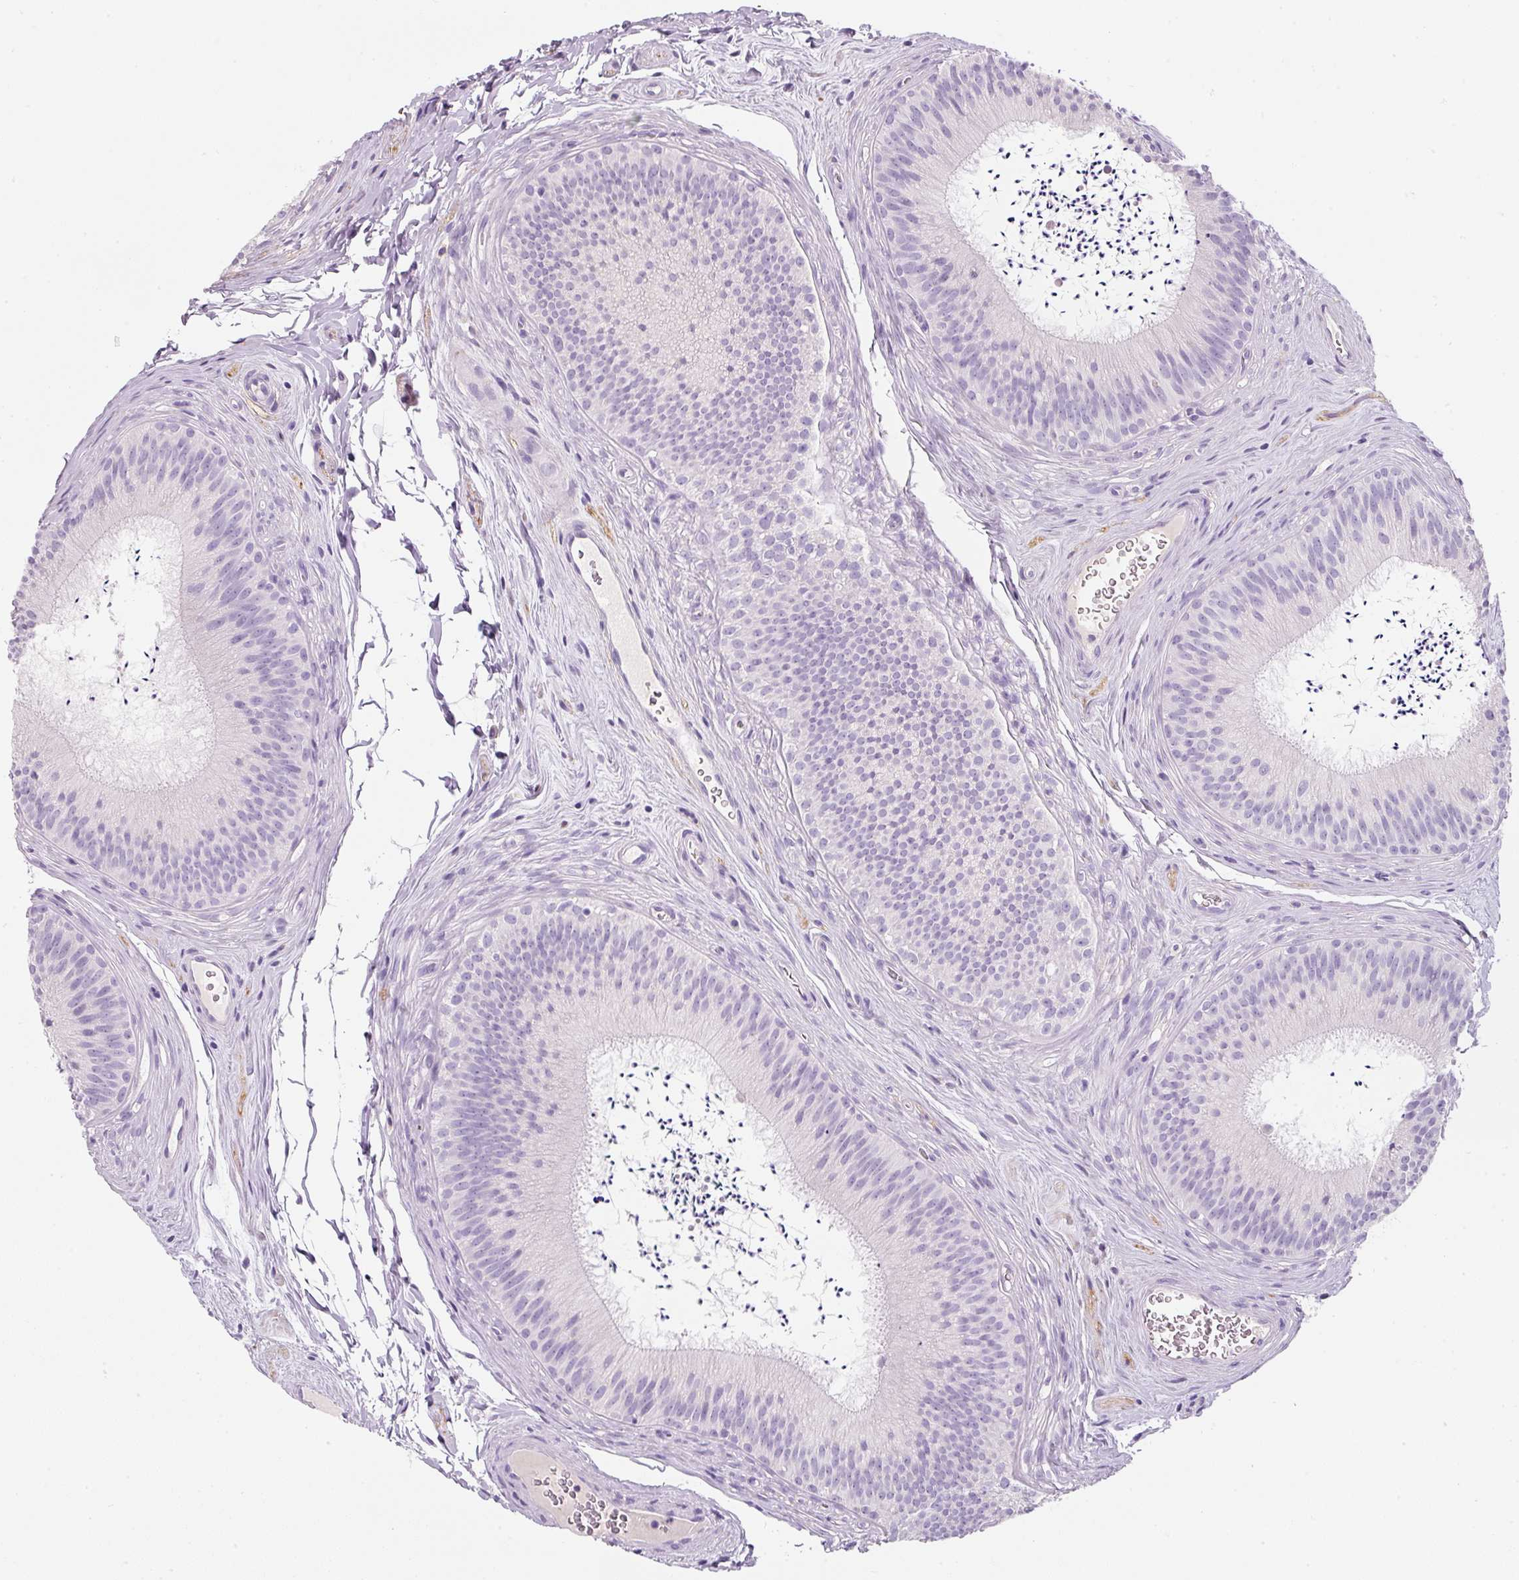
{"staining": {"intensity": "negative", "quantity": "none", "location": "none"}, "tissue": "epididymis", "cell_type": "Glandular cells", "image_type": "normal", "snomed": [{"axis": "morphology", "description": "Normal tissue, NOS"}, {"axis": "topography", "description": "Epididymis"}], "caption": "This is an immunohistochemistry photomicrograph of normal epididymis. There is no staining in glandular cells.", "gene": "DNM1", "patient": {"sex": "male", "age": 24}}